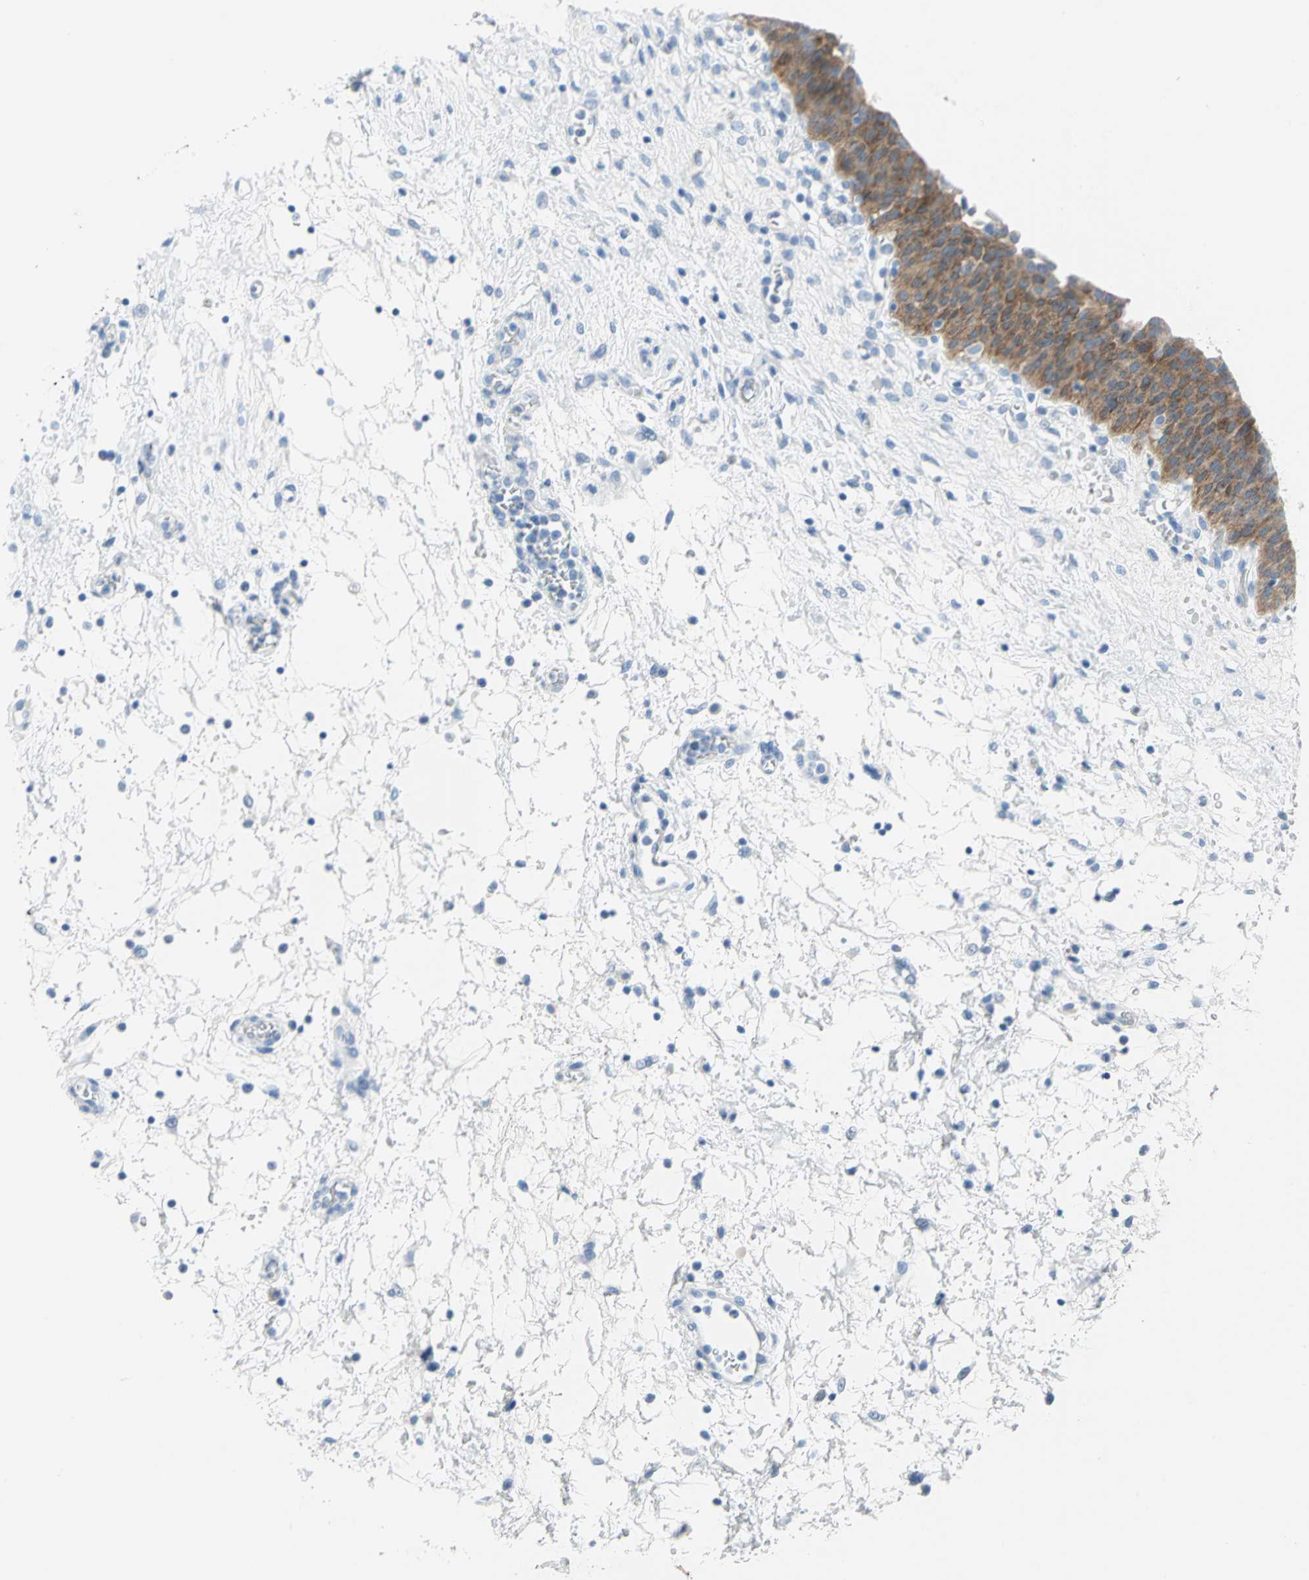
{"staining": {"intensity": "strong", "quantity": ">75%", "location": "cytoplasmic/membranous"}, "tissue": "urinary bladder", "cell_type": "Urothelial cells", "image_type": "normal", "snomed": [{"axis": "morphology", "description": "Normal tissue, NOS"}, {"axis": "morphology", "description": "Dysplasia, NOS"}, {"axis": "topography", "description": "Urinary bladder"}], "caption": "Brown immunohistochemical staining in benign human urinary bladder shows strong cytoplasmic/membranous expression in approximately >75% of urothelial cells.", "gene": "SFN", "patient": {"sex": "male", "age": 35}}